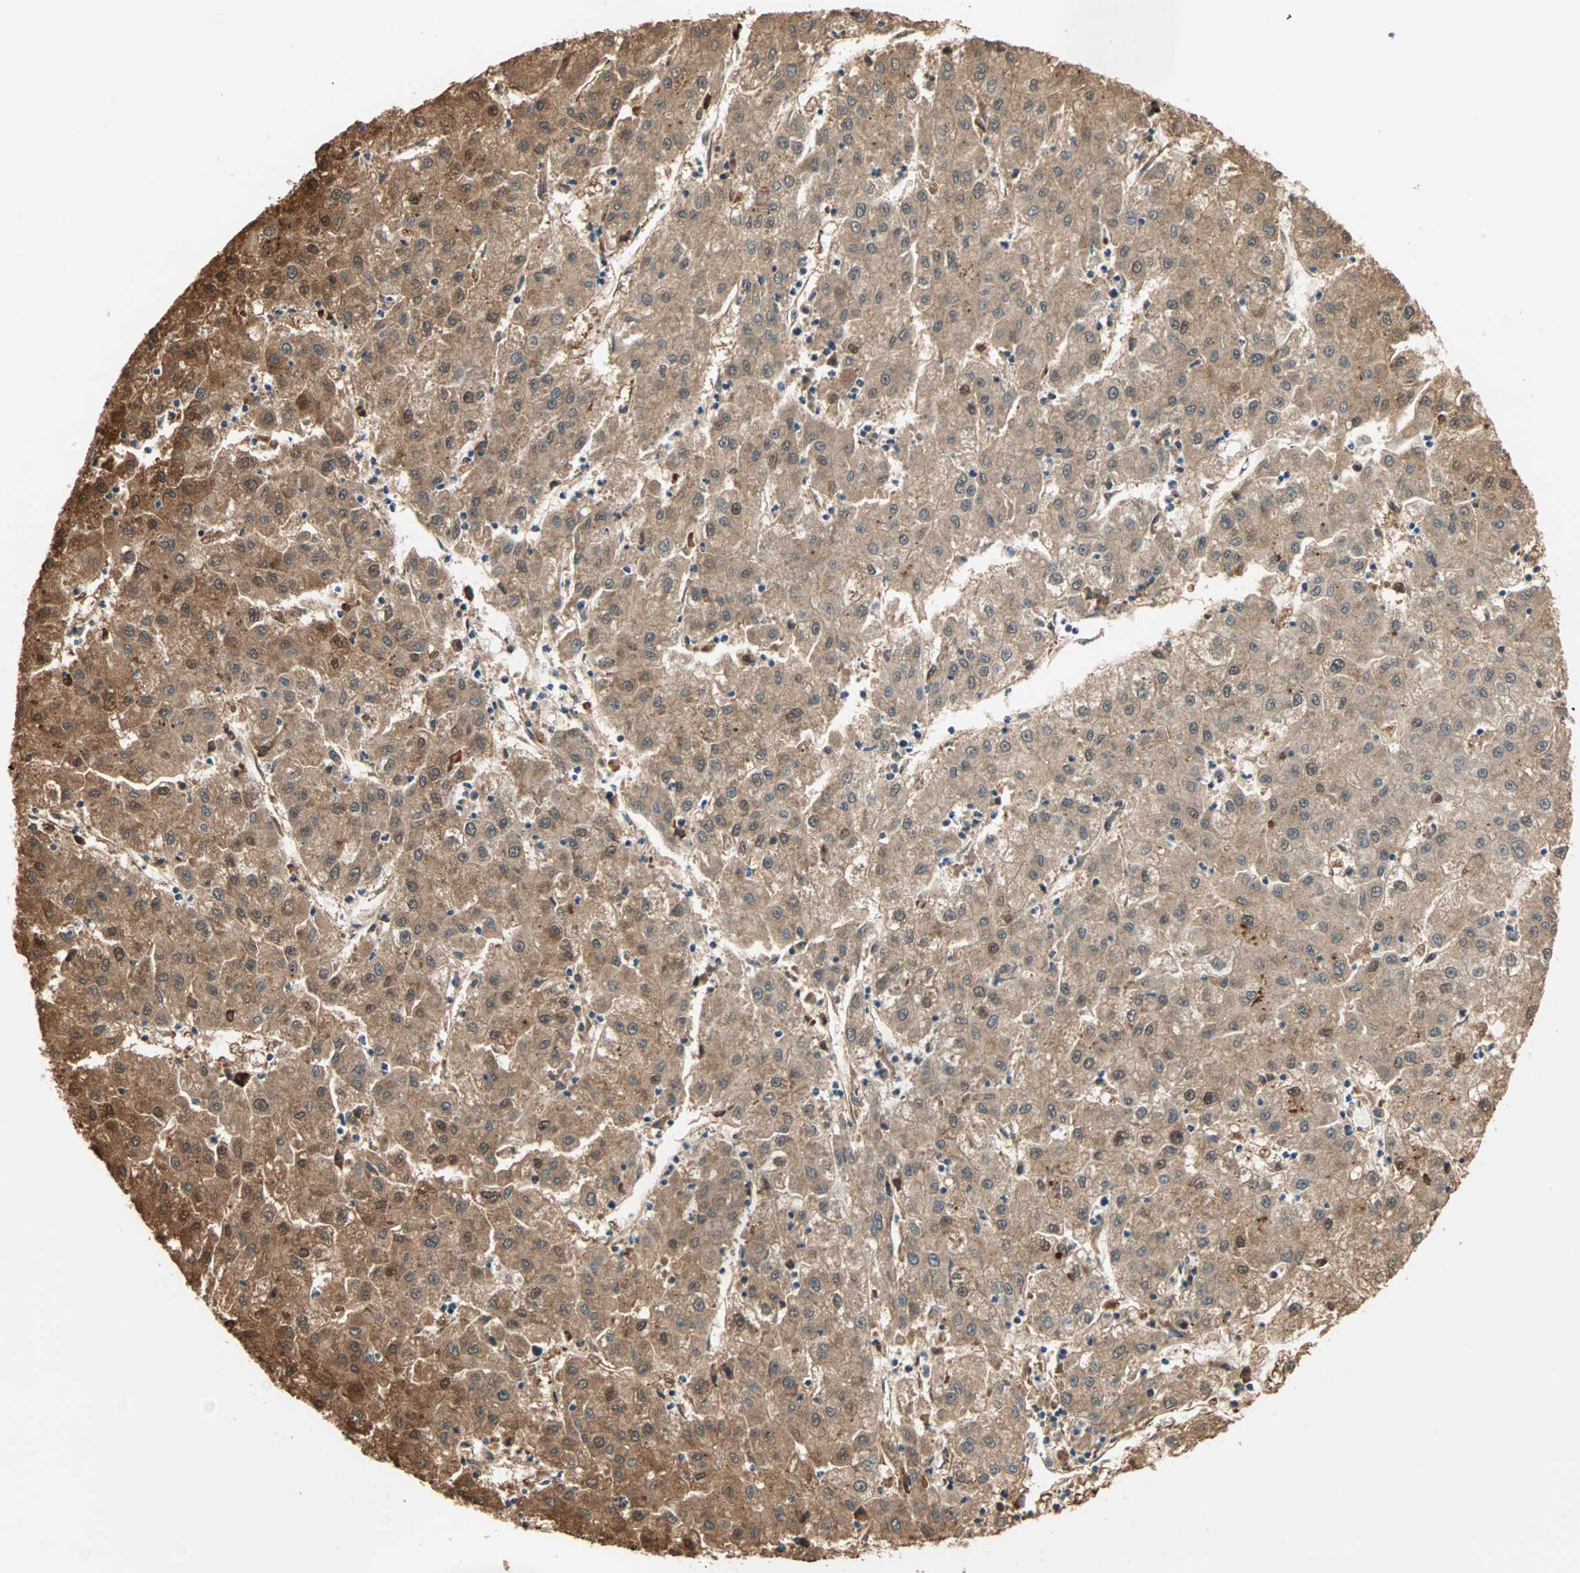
{"staining": {"intensity": "moderate", "quantity": ">75%", "location": "cytoplasmic/membranous"}, "tissue": "liver cancer", "cell_type": "Tumor cells", "image_type": "cancer", "snomed": [{"axis": "morphology", "description": "Carcinoma, Hepatocellular, NOS"}, {"axis": "topography", "description": "Liver"}], "caption": "Protein staining by immunohistochemistry demonstrates moderate cytoplasmic/membranous positivity in about >75% of tumor cells in liver hepatocellular carcinoma.", "gene": "P4HA1", "patient": {"sex": "male", "age": 72}}